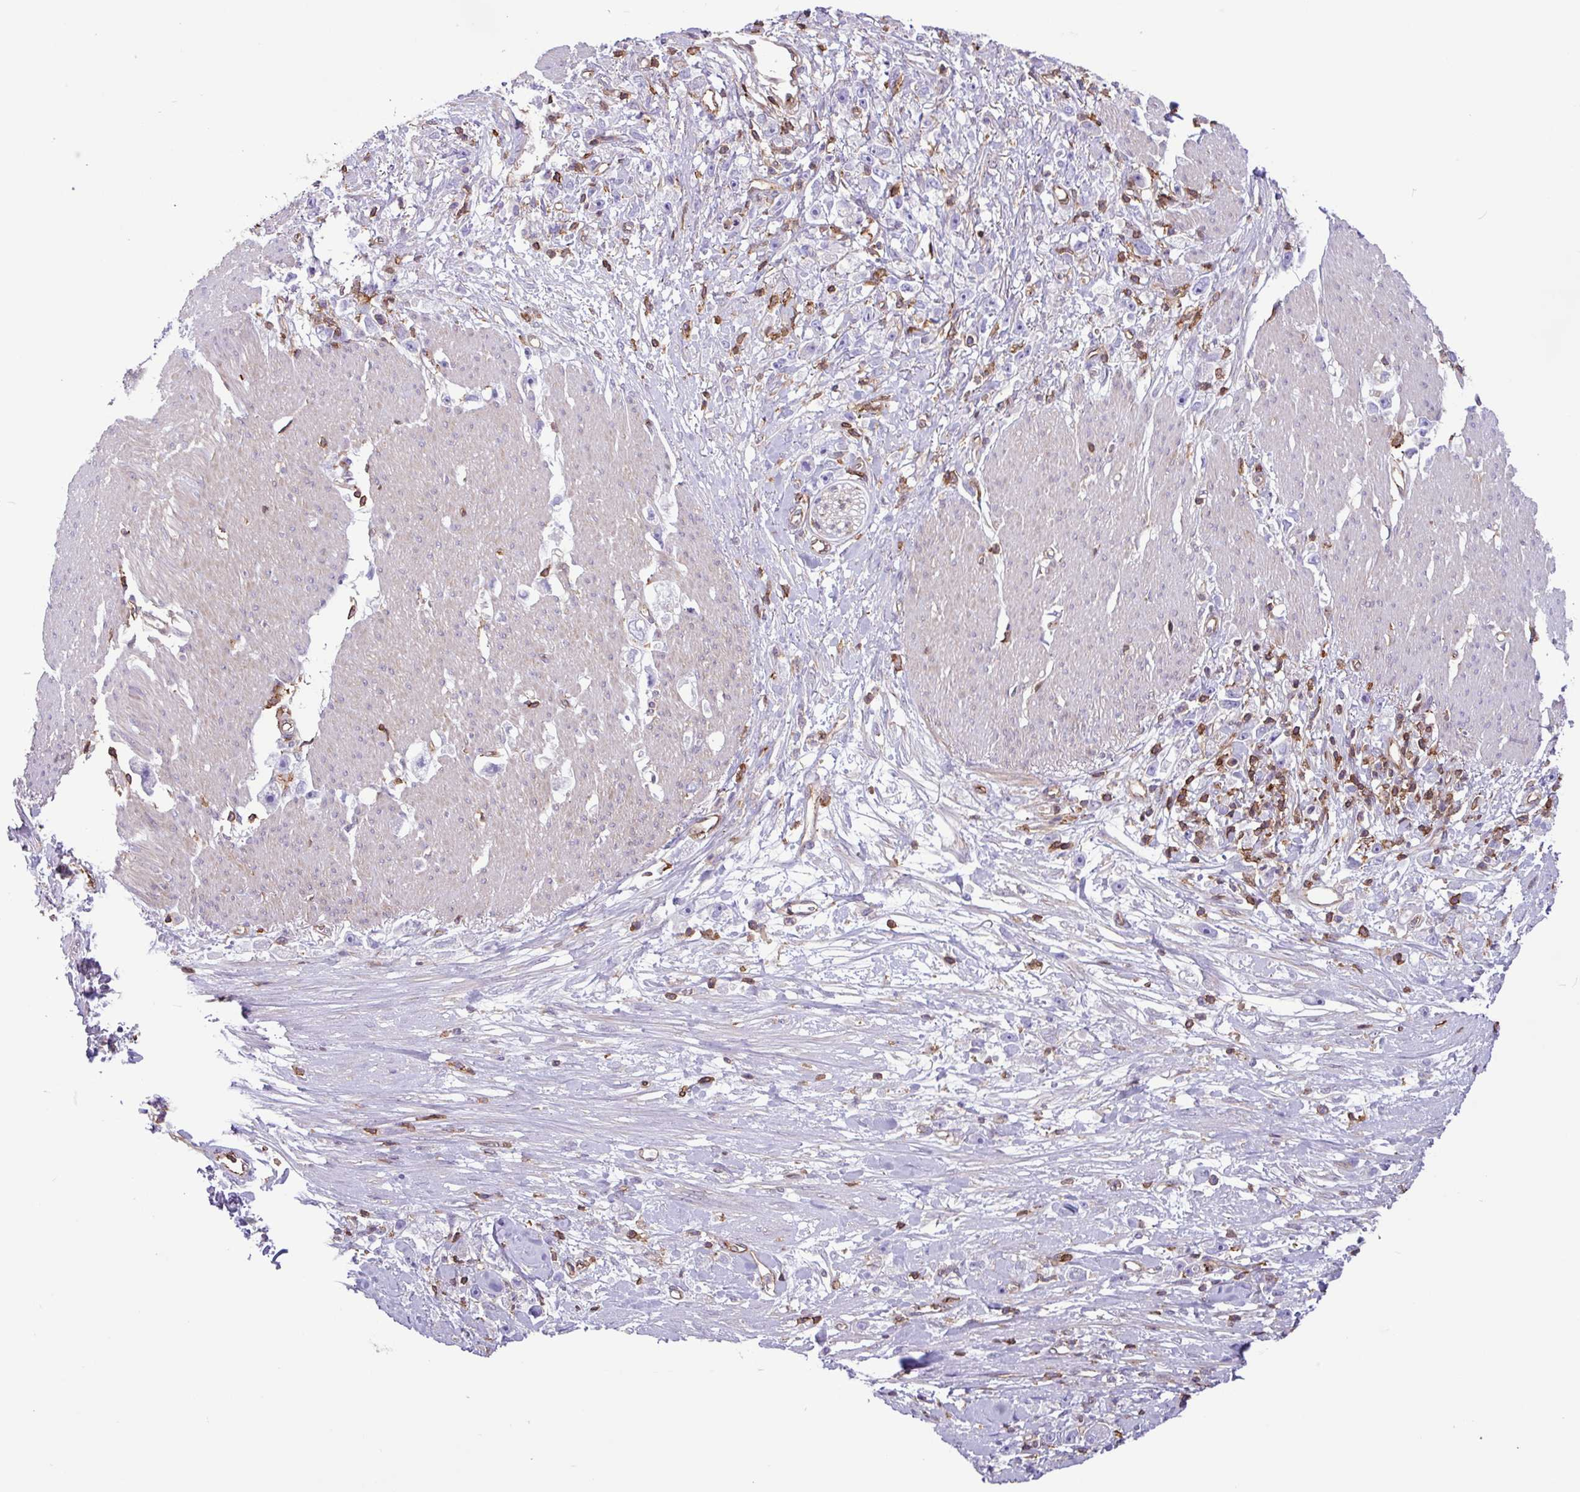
{"staining": {"intensity": "negative", "quantity": "none", "location": "none"}, "tissue": "stomach cancer", "cell_type": "Tumor cells", "image_type": "cancer", "snomed": [{"axis": "morphology", "description": "Adenocarcinoma, NOS"}, {"axis": "topography", "description": "Stomach"}], "caption": "The immunohistochemistry (IHC) photomicrograph has no significant expression in tumor cells of stomach cancer (adenocarcinoma) tissue. (Immunohistochemistry (ihc), brightfield microscopy, high magnification).", "gene": "PPP1R18", "patient": {"sex": "female", "age": 59}}